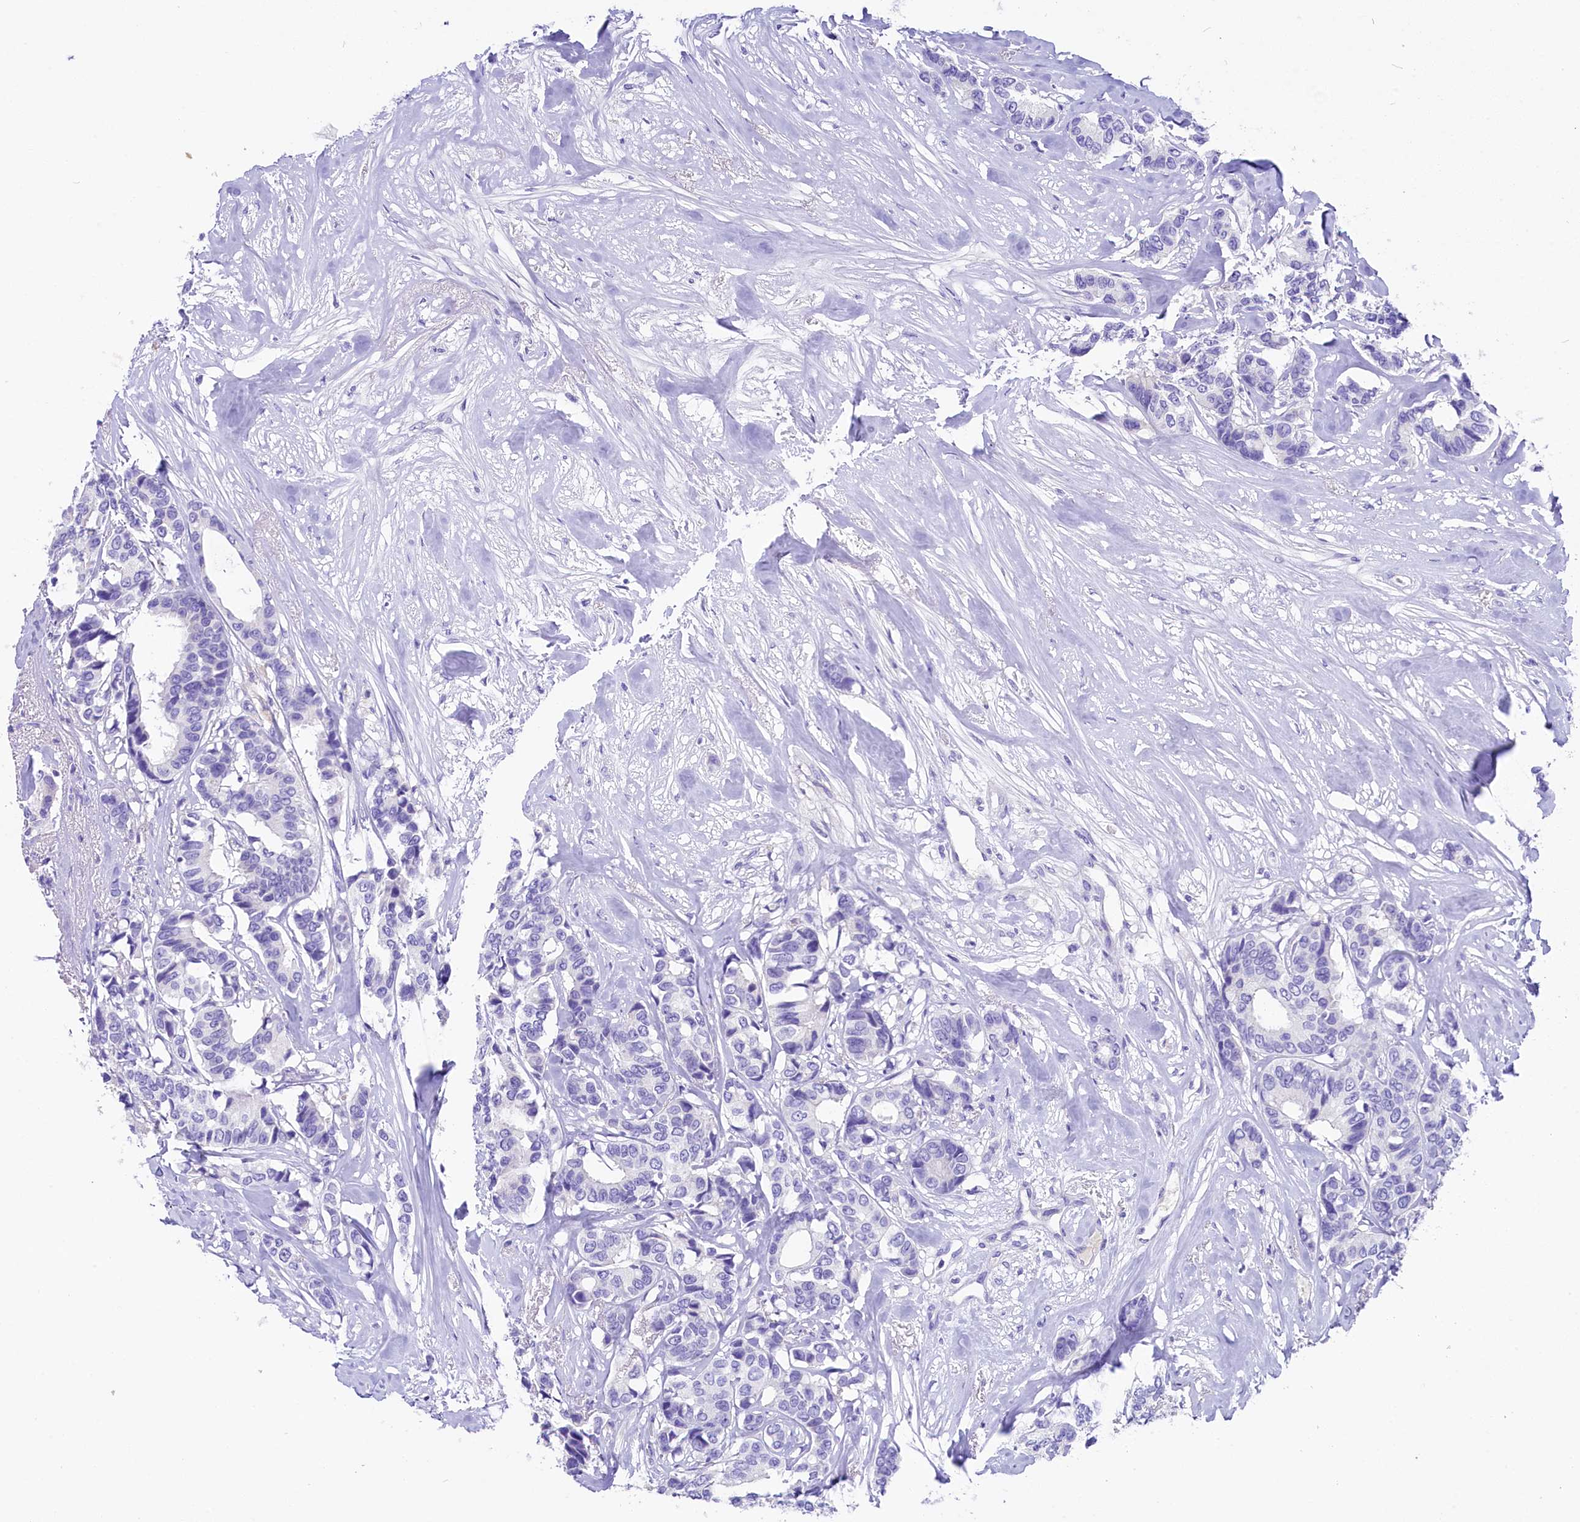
{"staining": {"intensity": "negative", "quantity": "none", "location": "none"}, "tissue": "breast cancer", "cell_type": "Tumor cells", "image_type": "cancer", "snomed": [{"axis": "morphology", "description": "Duct carcinoma"}, {"axis": "topography", "description": "Breast"}], "caption": "Protein analysis of breast cancer (infiltrating ductal carcinoma) exhibits no significant positivity in tumor cells.", "gene": "SKIDA1", "patient": {"sex": "female", "age": 87}}